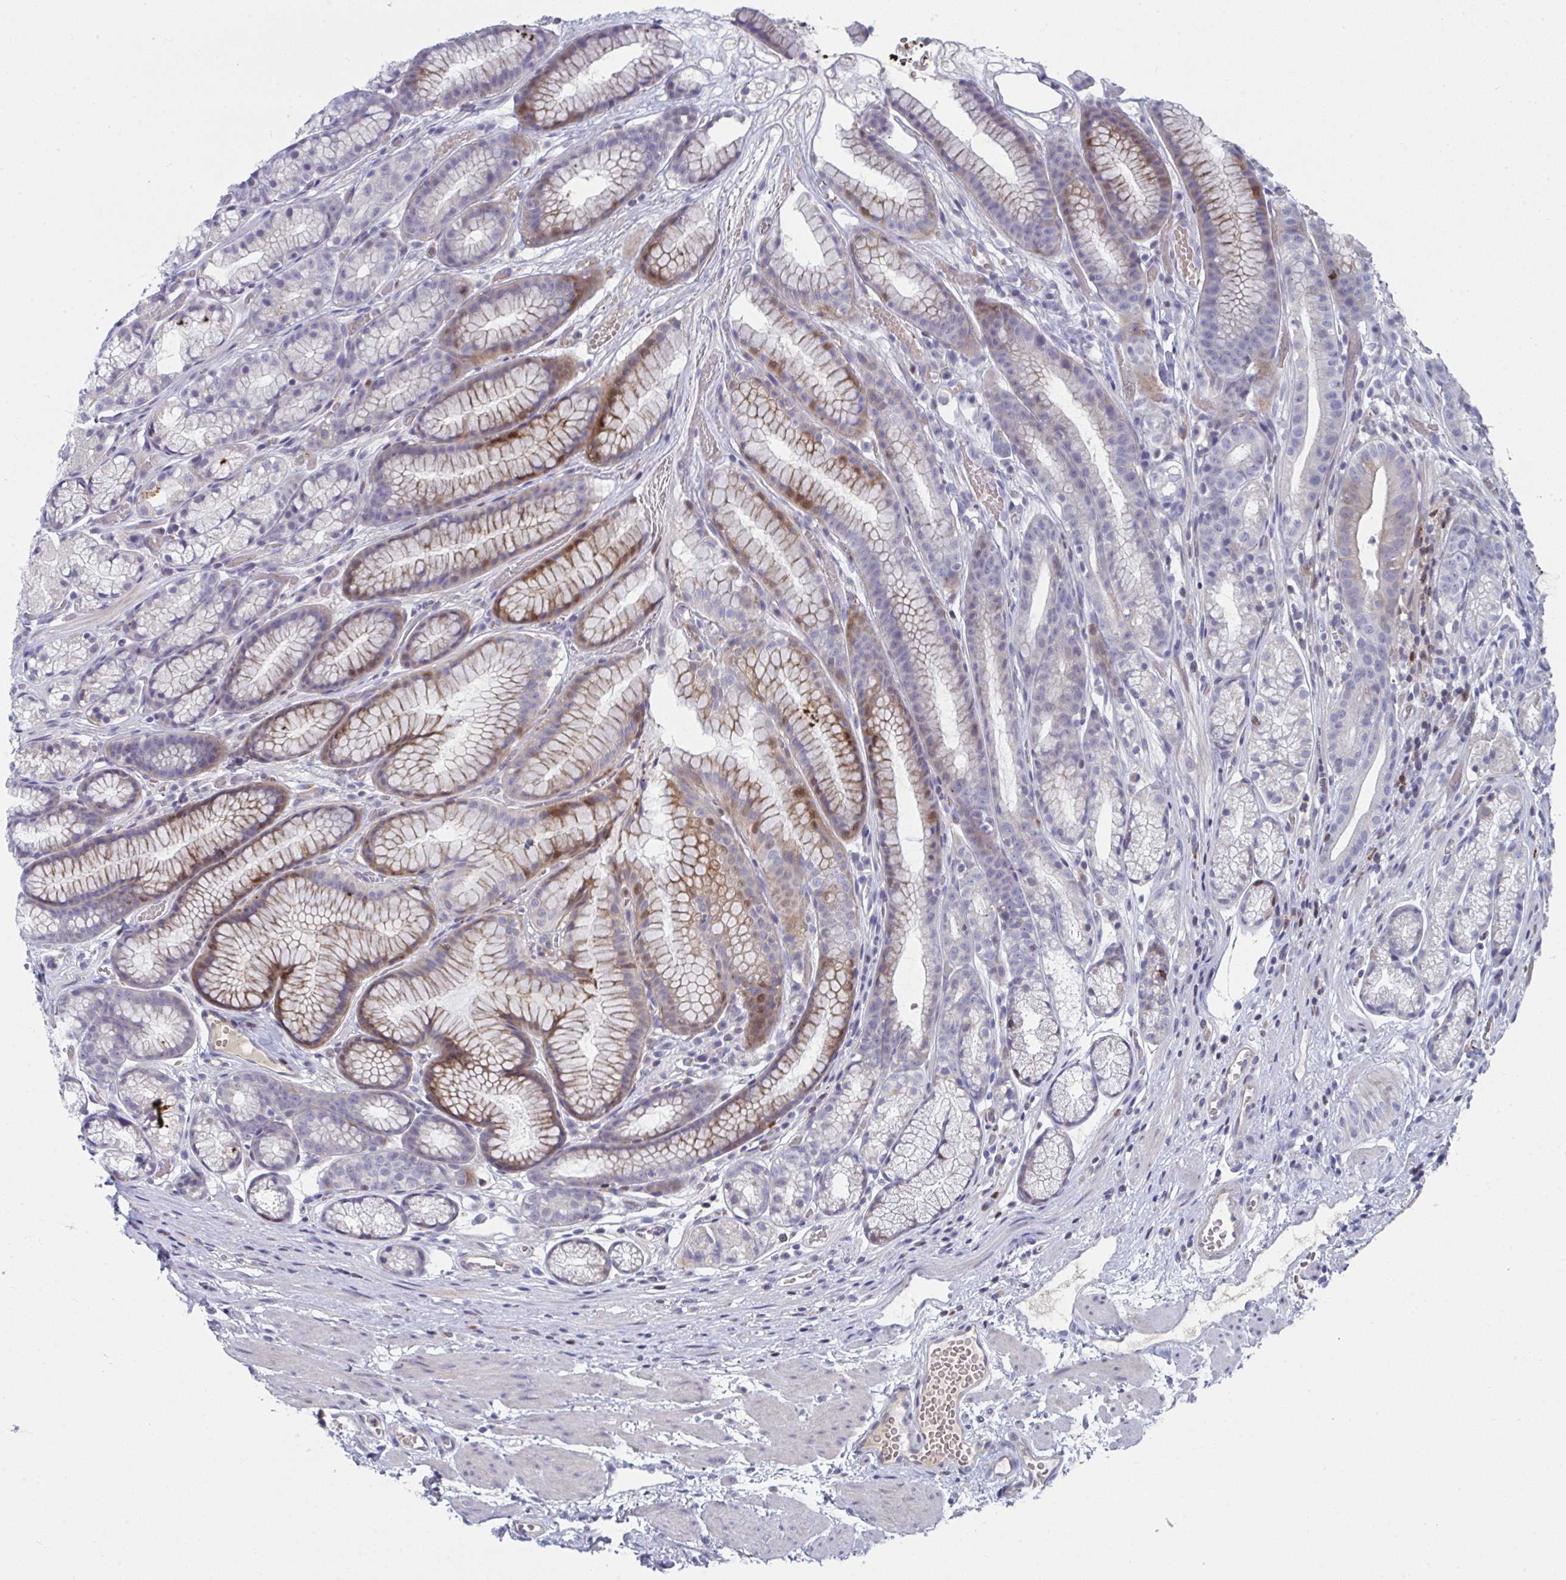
{"staining": {"intensity": "moderate", "quantity": "25%-75%", "location": "cytoplasmic/membranous,nuclear"}, "tissue": "stomach", "cell_type": "Glandular cells", "image_type": "normal", "snomed": [{"axis": "morphology", "description": "Normal tissue, NOS"}, {"axis": "topography", "description": "Smooth muscle"}, {"axis": "topography", "description": "Stomach"}], "caption": "Moderate cytoplasmic/membranous,nuclear expression for a protein is identified in approximately 25%-75% of glandular cells of benign stomach using immunohistochemistry.", "gene": "AOC2", "patient": {"sex": "male", "age": 70}}